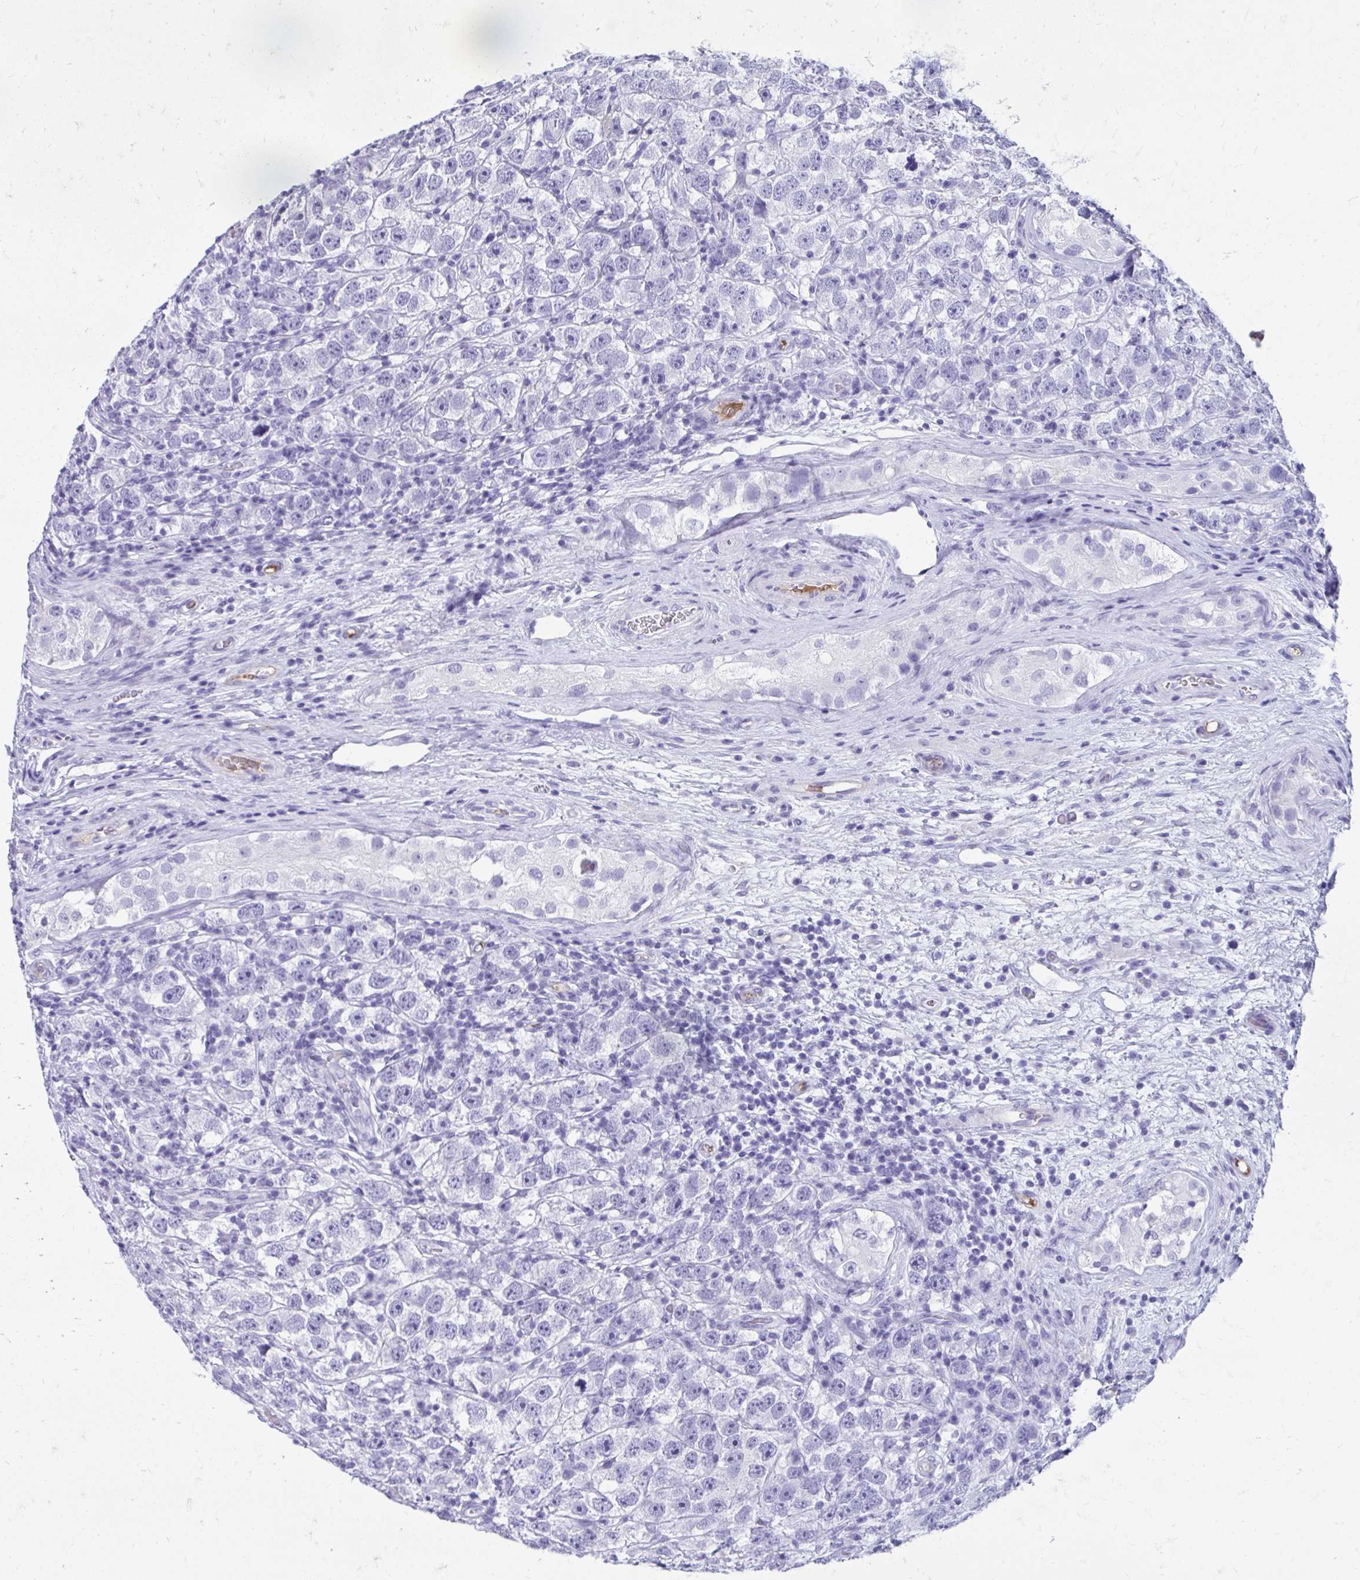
{"staining": {"intensity": "negative", "quantity": "none", "location": "none"}, "tissue": "testis cancer", "cell_type": "Tumor cells", "image_type": "cancer", "snomed": [{"axis": "morphology", "description": "Seminoma, NOS"}, {"axis": "topography", "description": "Testis"}], "caption": "Tumor cells show no significant protein expression in seminoma (testis).", "gene": "SMIM9", "patient": {"sex": "male", "age": 26}}